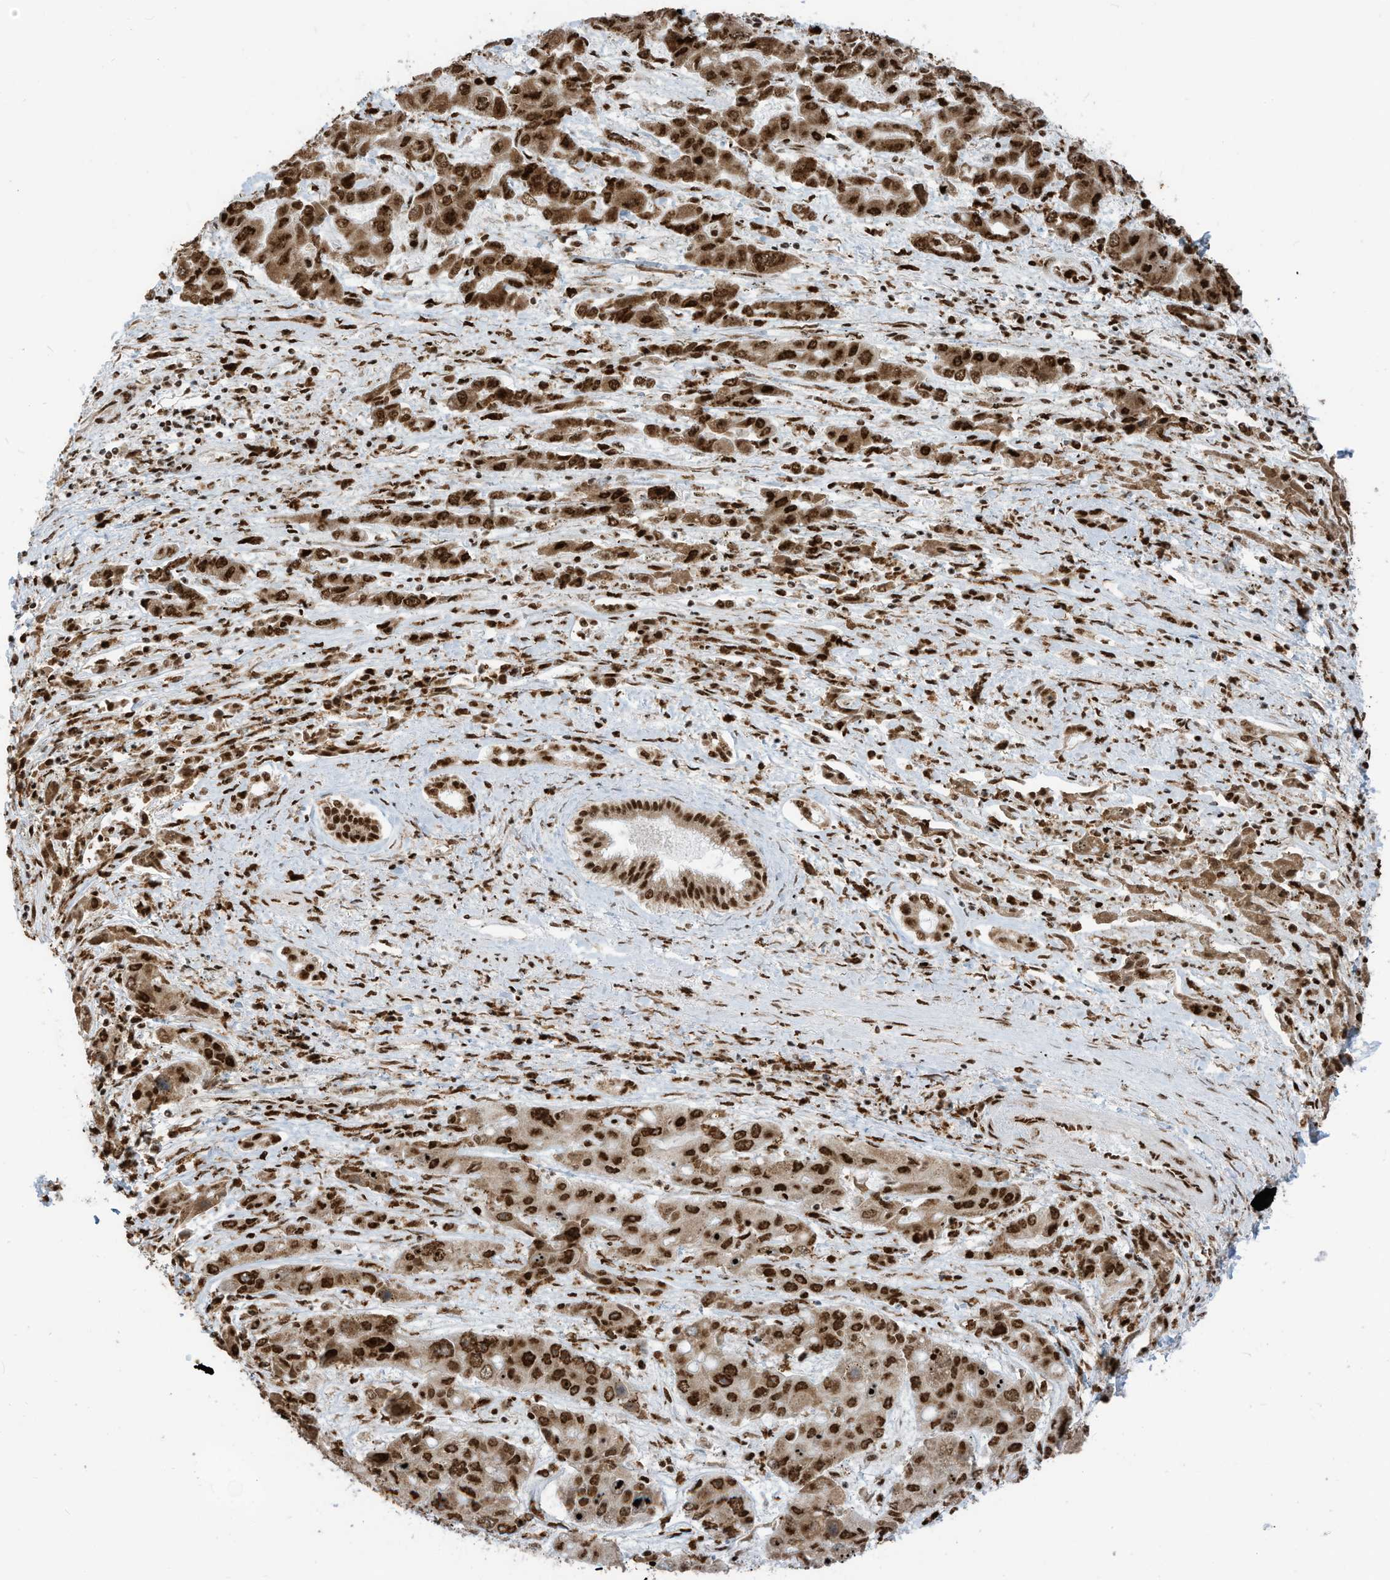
{"staining": {"intensity": "strong", "quantity": ">75%", "location": "nuclear"}, "tissue": "liver cancer", "cell_type": "Tumor cells", "image_type": "cancer", "snomed": [{"axis": "morphology", "description": "Cholangiocarcinoma"}, {"axis": "topography", "description": "Liver"}], "caption": "This image demonstrates immunohistochemistry staining of human liver cancer (cholangiocarcinoma), with high strong nuclear expression in about >75% of tumor cells.", "gene": "LBH", "patient": {"sex": "male", "age": 67}}